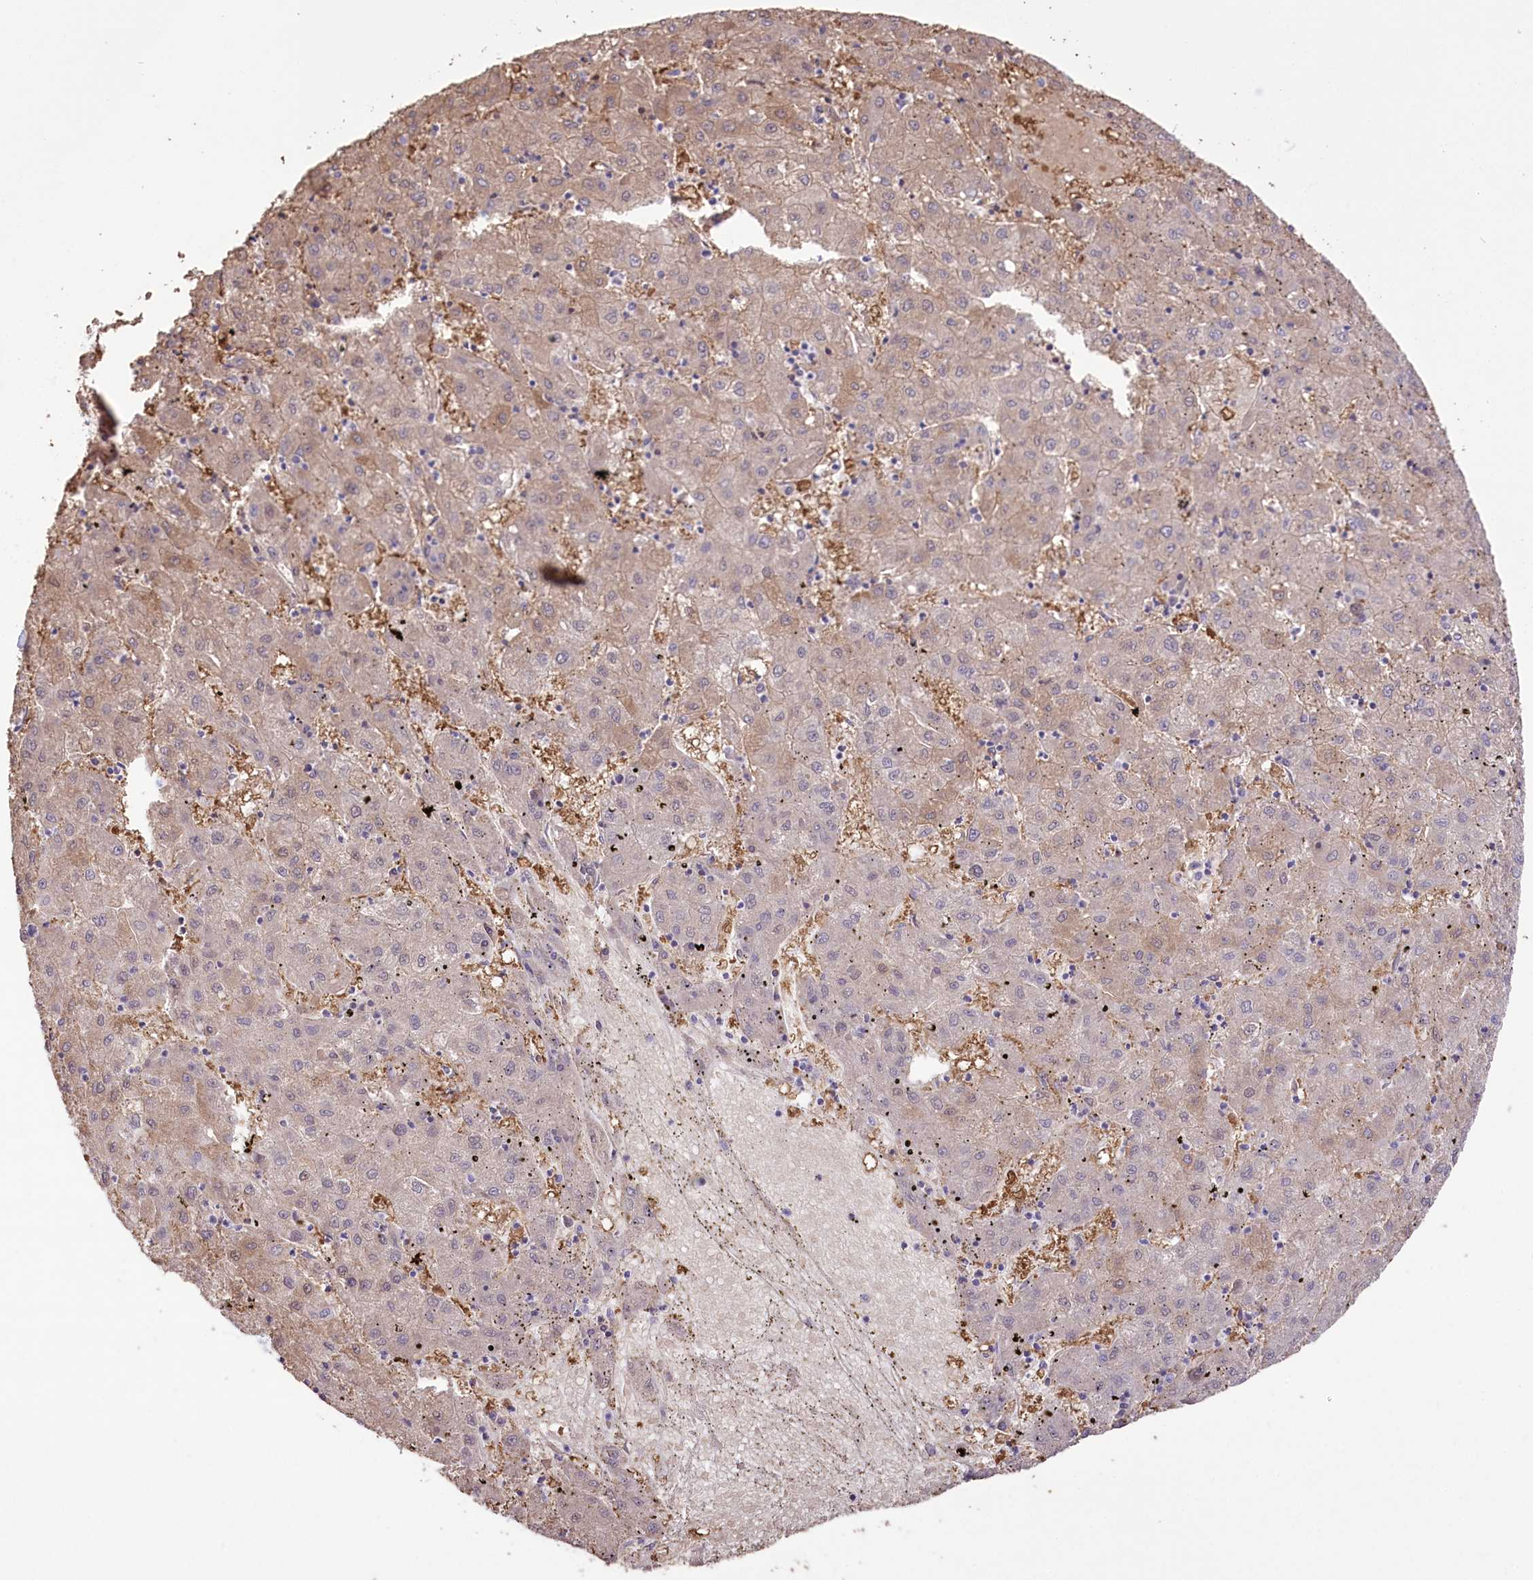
{"staining": {"intensity": "weak", "quantity": "25%-75%", "location": "cytoplasmic/membranous"}, "tissue": "liver cancer", "cell_type": "Tumor cells", "image_type": "cancer", "snomed": [{"axis": "morphology", "description": "Carcinoma, Hepatocellular, NOS"}, {"axis": "topography", "description": "Liver"}], "caption": "A high-resolution micrograph shows immunohistochemistry (IHC) staining of liver cancer, which shows weak cytoplasmic/membranous staining in about 25%-75% of tumor cells.", "gene": "PRSS53", "patient": {"sex": "male", "age": 72}}